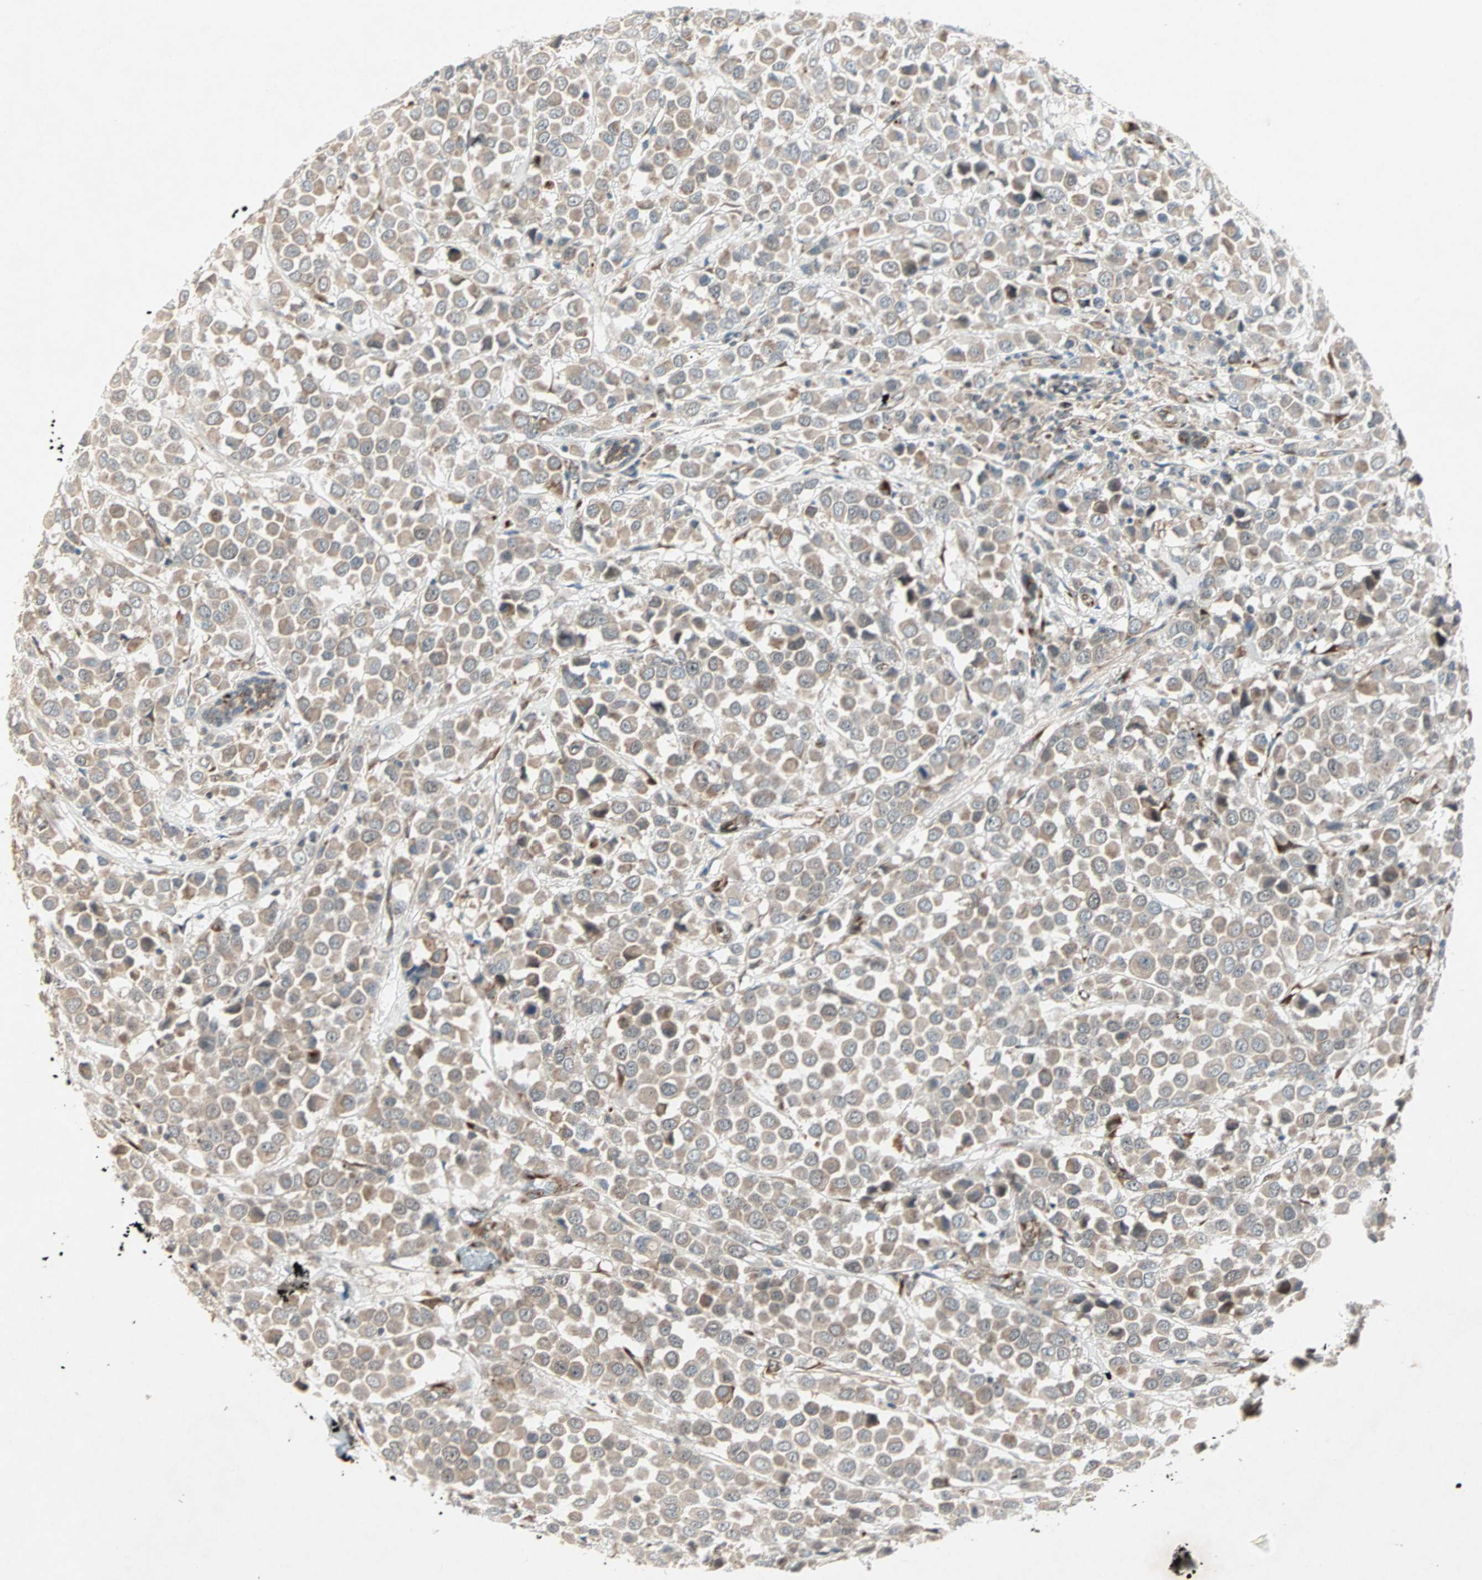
{"staining": {"intensity": "moderate", "quantity": ">75%", "location": "cytoplasmic/membranous"}, "tissue": "breast cancer", "cell_type": "Tumor cells", "image_type": "cancer", "snomed": [{"axis": "morphology", "description": "Duct carcinoma"}, {"axis": "topography", "description": "Breast"}], "caption": "An immunohistochemistry histopathology image of neoplastic tissue is shown. Protein staining in brown labels moderate cytoplasmic/membranous positivity in intraductal carcinoma (breast) within tumor cells.", "gene": "ZNF37A", "patient": {"sex": "female", "age": 61}}